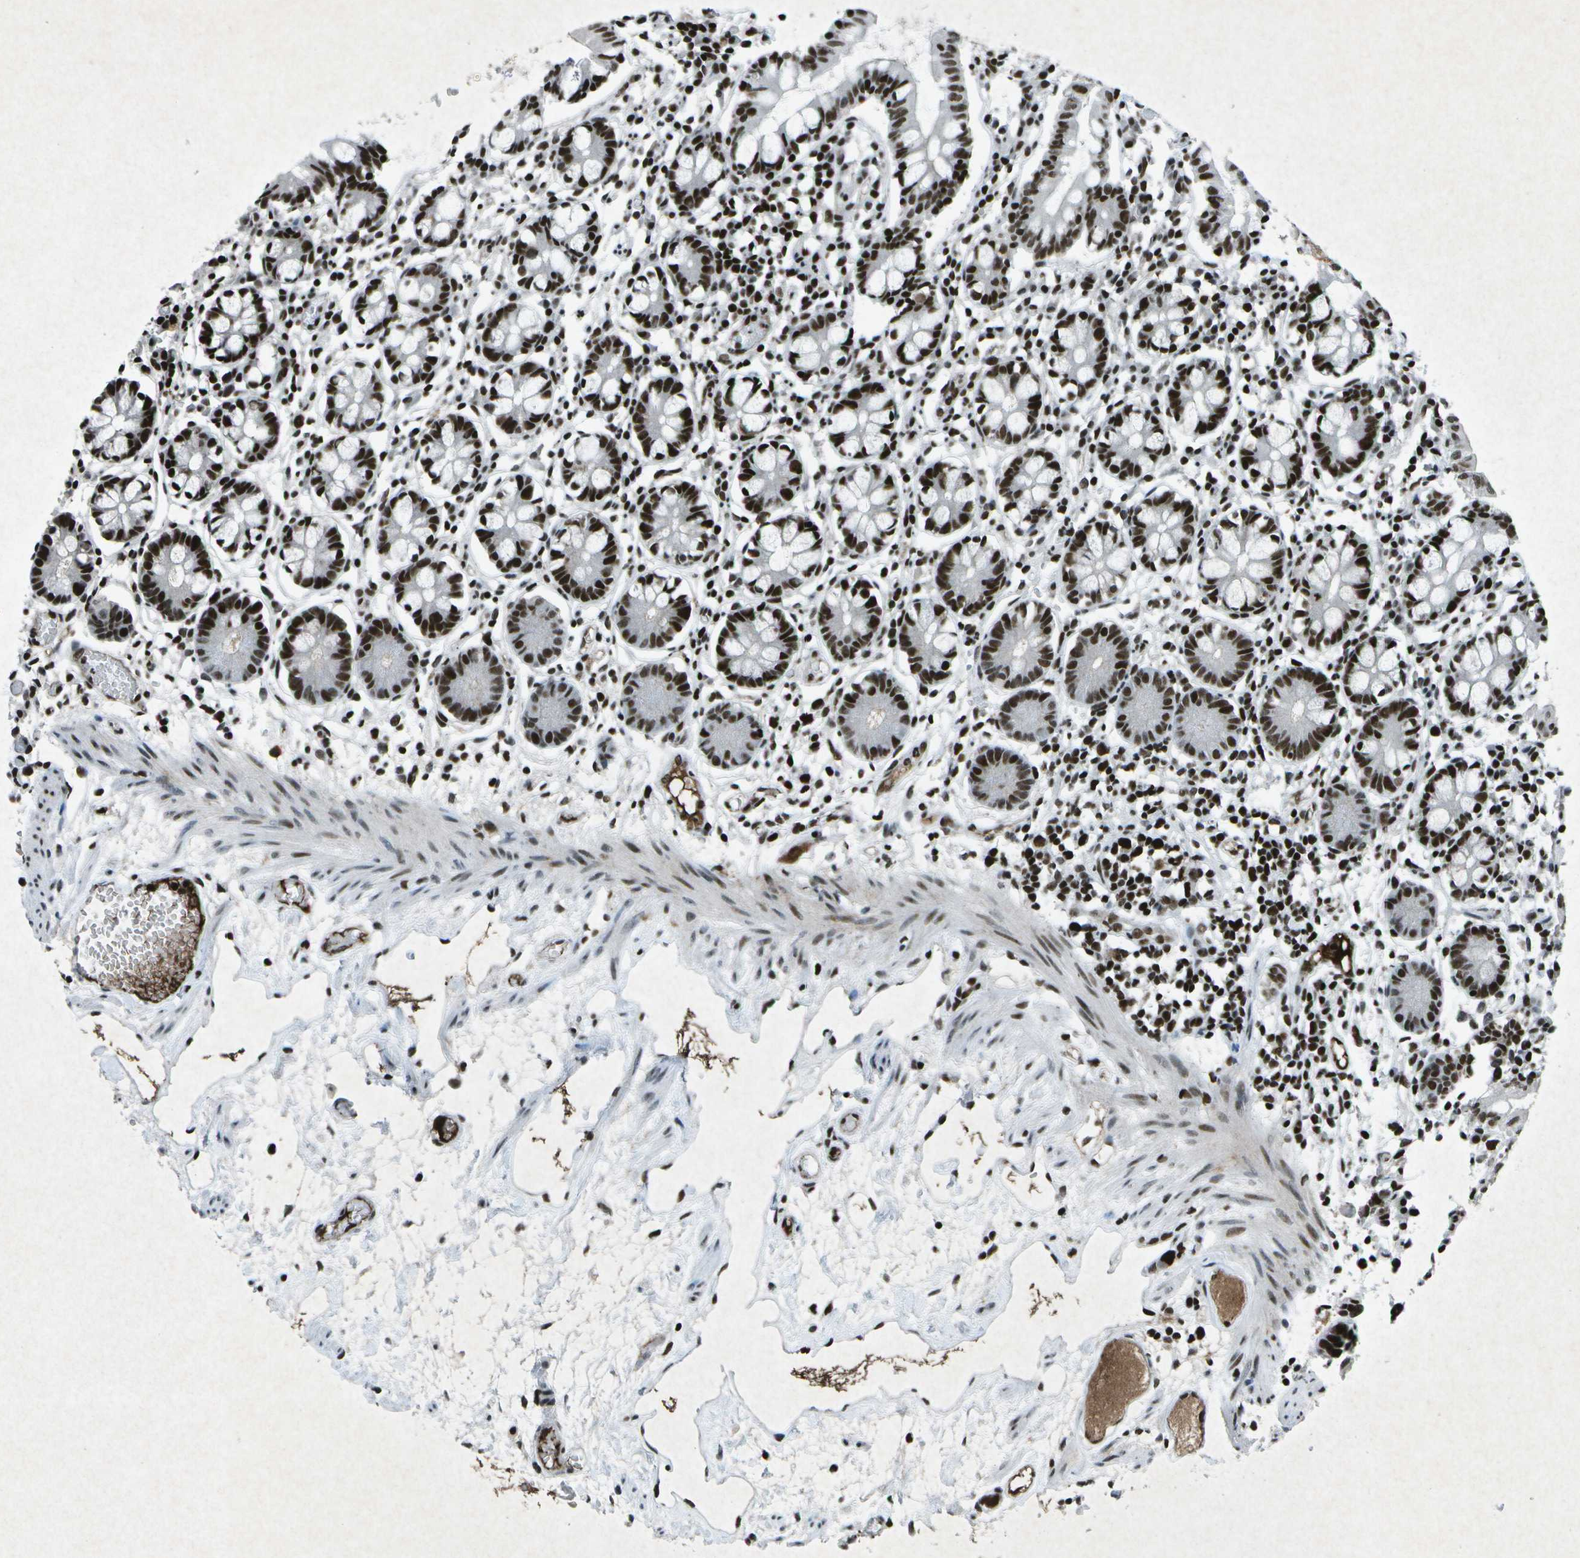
{"staining": {"intensity": "strong", "quantity": ">75%", "location": "nuclear"}, "tissue": "small intestine", "cell_type": "Glandular cells", "image_type": "normal", "snomed": [{"axis": "morphology", "description": "Normal tissue, NOS"}, {"axis": "morphology", "description": "Cystadenocarcinoma, serous, Metastatic site"}, {"axis": "topography", "description": "Small intestine"}], "caption": "This is a micrograph of immunohistochemistry staining of normal small intestine, which shows strong expression in the nuclear of glandular cells.", "gene": "MTA2", "patient": {"sex": "female", "age": 61}}